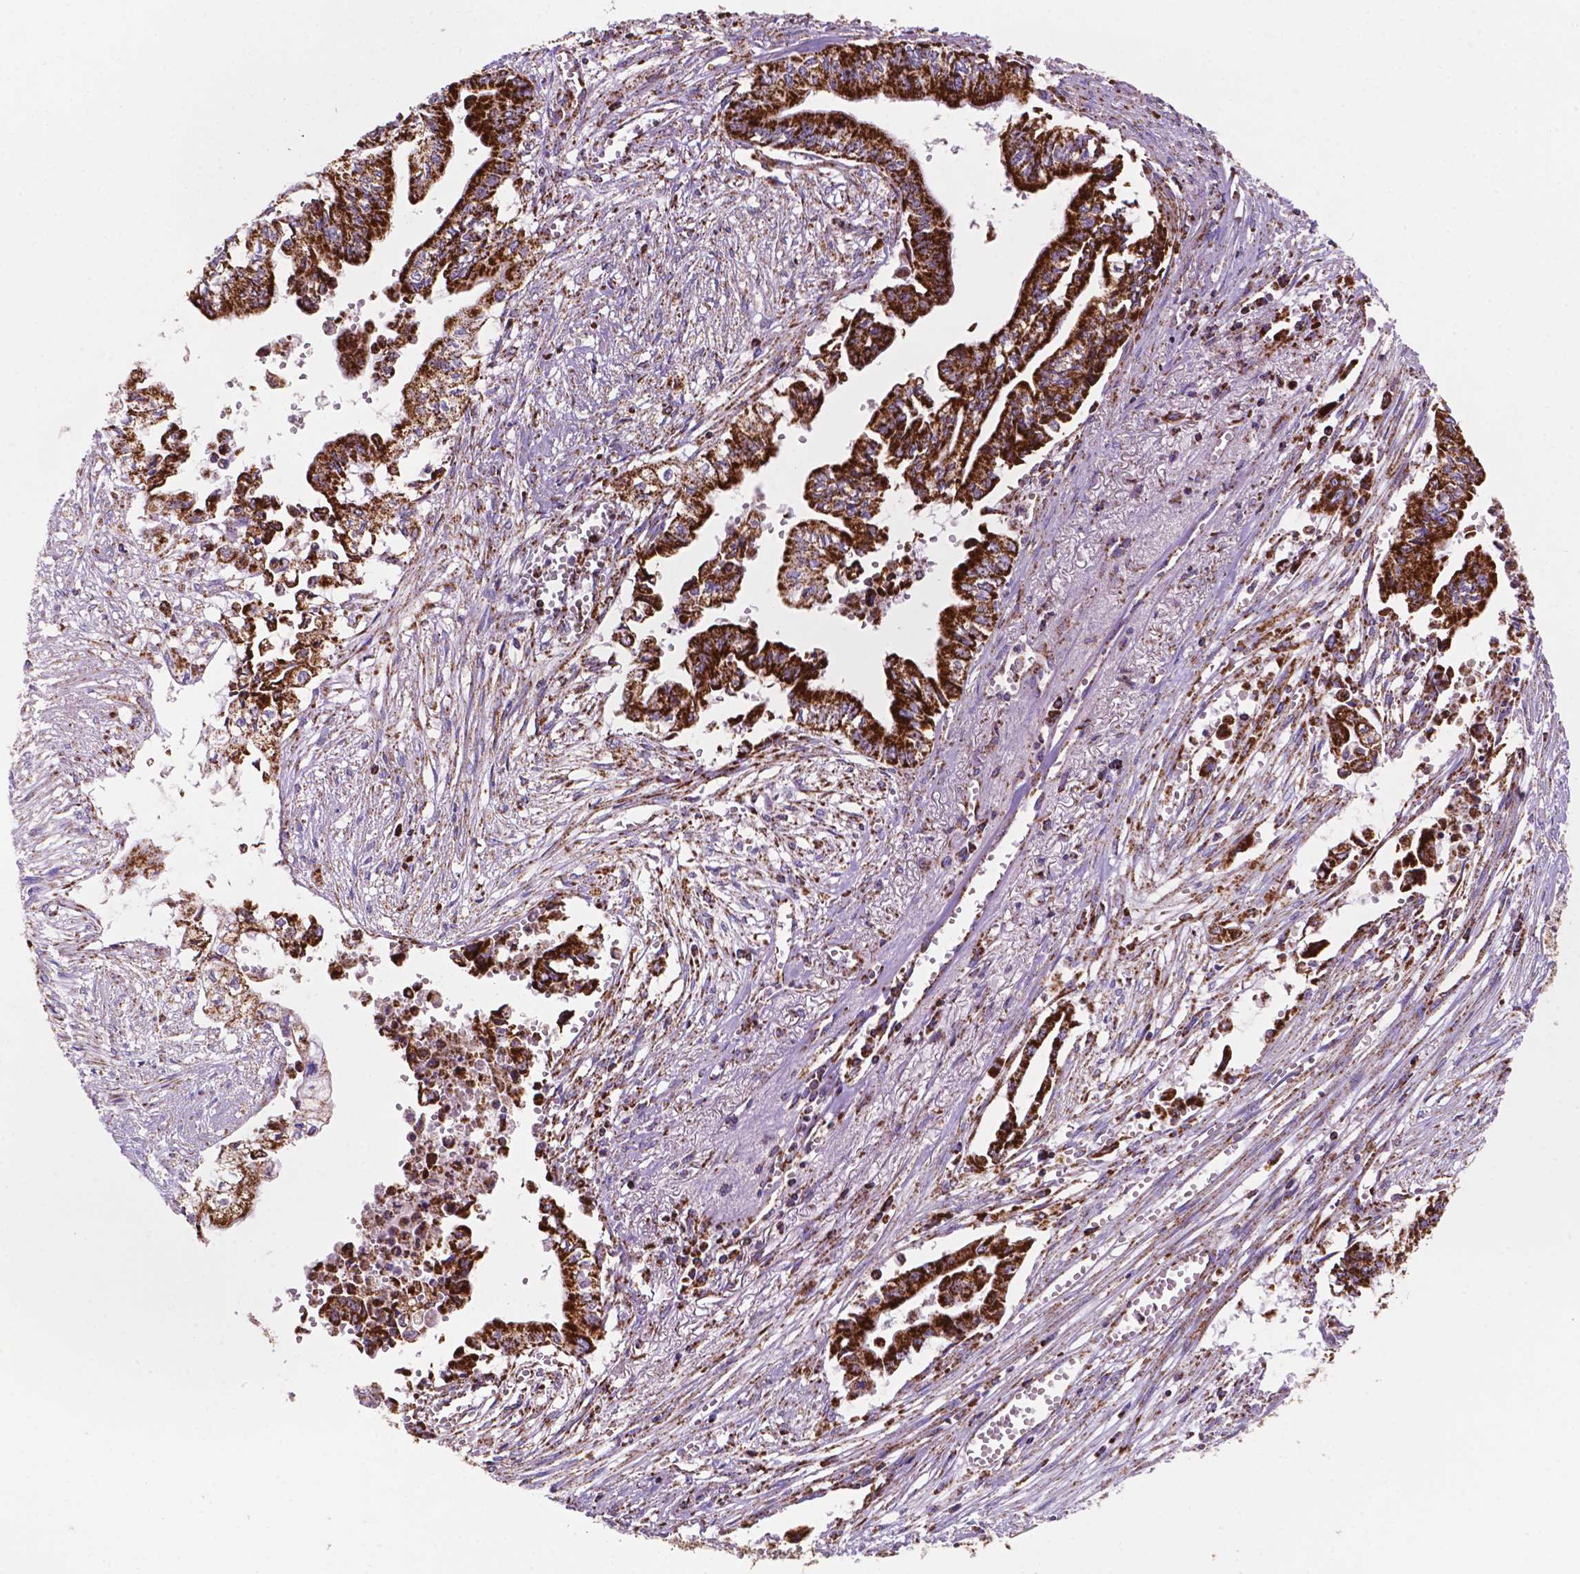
{"staining": {"intensity": "strong", "quantity": ">75%", "location": "cytoplasmic/membranous"}, "tissue": "pancreatic cancer", "cell_type": "Tumor cells", "image_type": "cancer", "snomed": [{"axis": "morphology", "description": "Adenocarcinoma, NOS"}, {"axis": "topography", "description": "Pancreas"}], "caption": "A high amount of strong cytoplasmic/membranous positivity is appreciated in about >75% of tumor cells in pancreatic cancer tissue.", "gene": "HSPD1", "patient": {"sex": "female", "age": 61}}